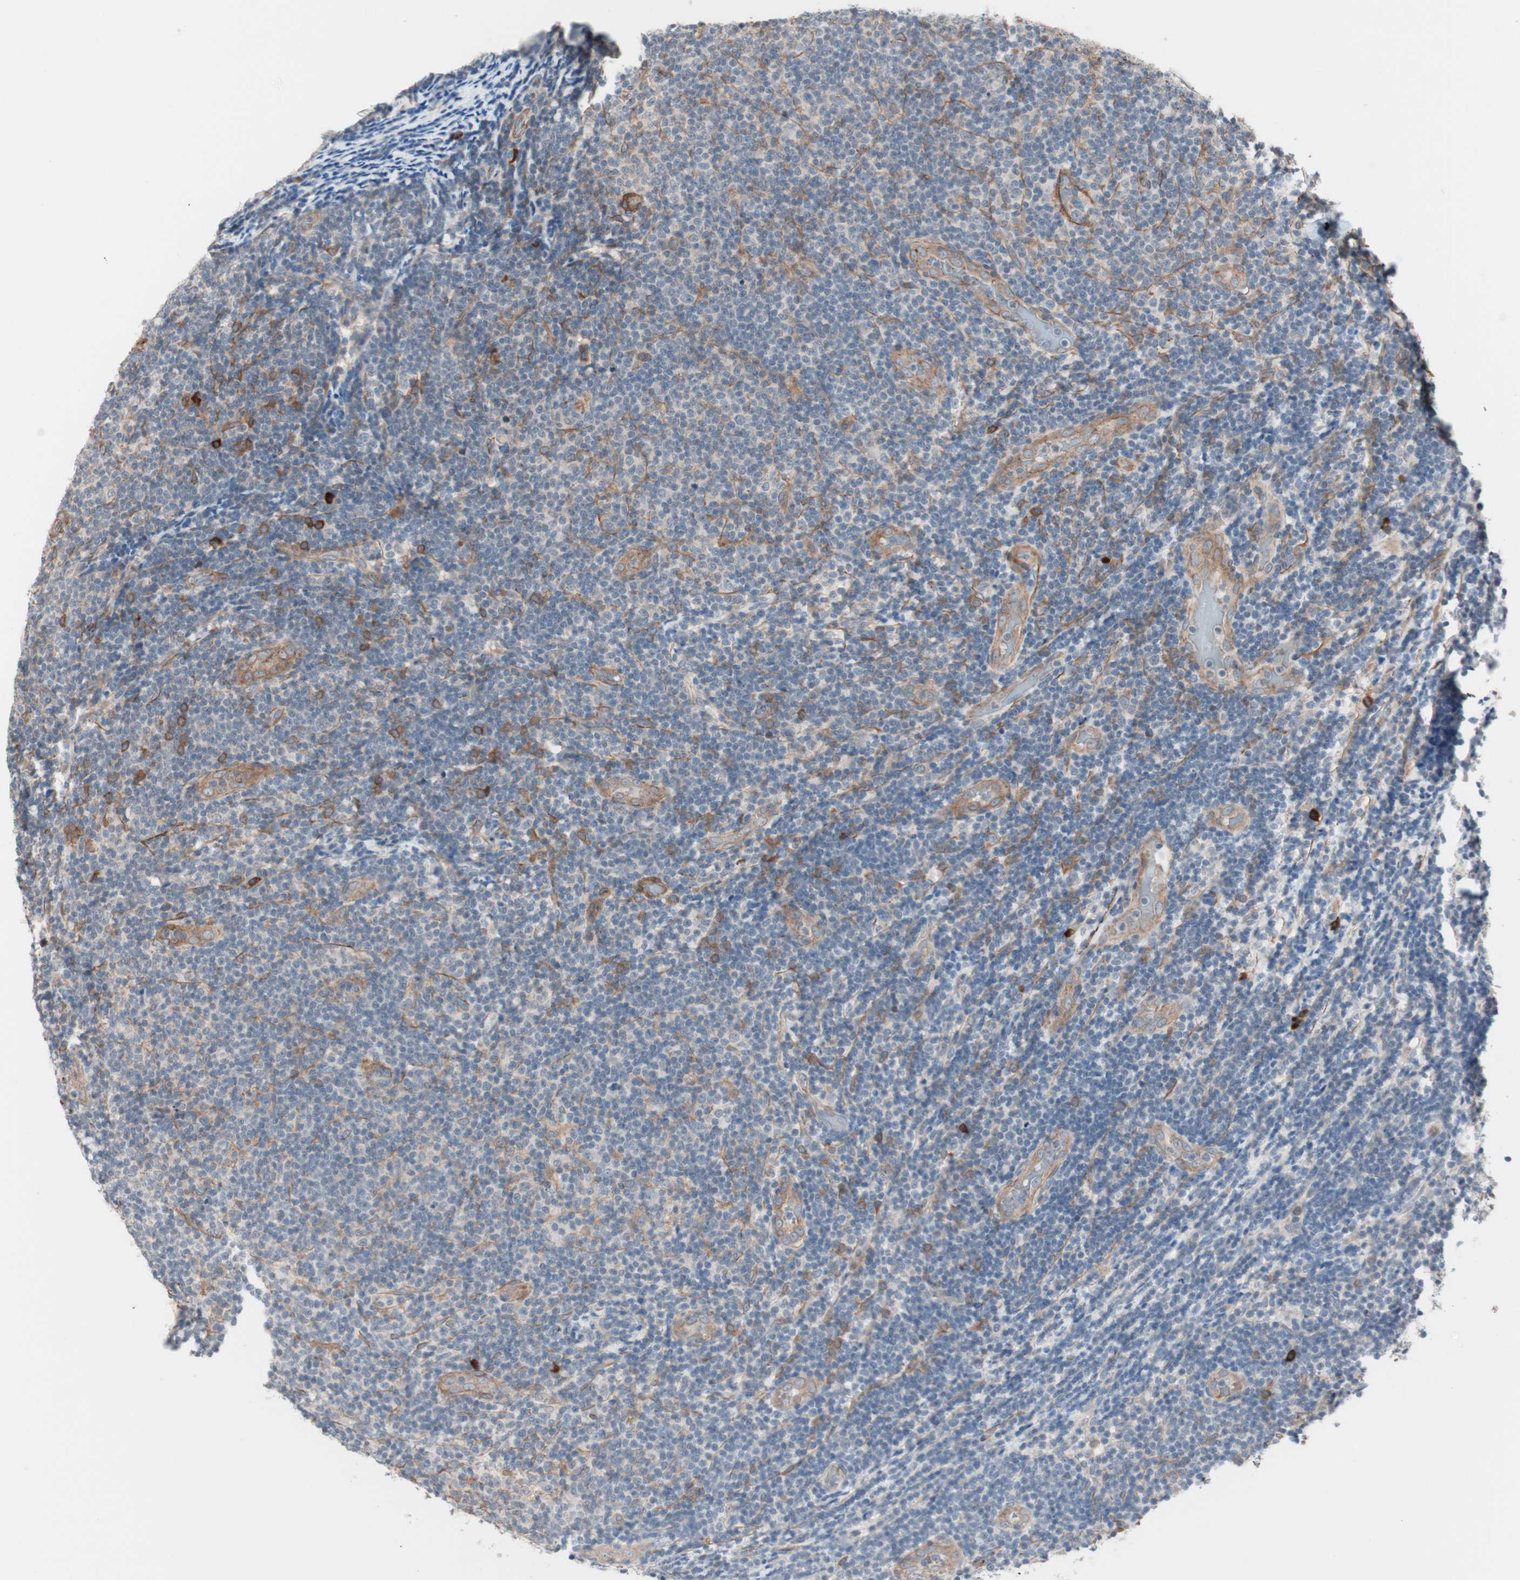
{"staining": {"intensity": "negative", "quantity": "none", "location": "none"}, "tissue": "lymphoma", "cell_type": "Tumor cells", "image_type": "cancer", "snomed": [{"axis": "morphology", "description": "Malignant lymphoma, non-Hodgkin's type, Low grade"}, {"axis": "topography", "description": "Lymph node"}], "caption": "Human low-grade malignant lymphoma, non-Hodgkin's type stained for a protein using immunohistochemistry reveals no expression in tumor cells.", "gene": "ALG5", "patient": {"sex": "male", "age": 83}}